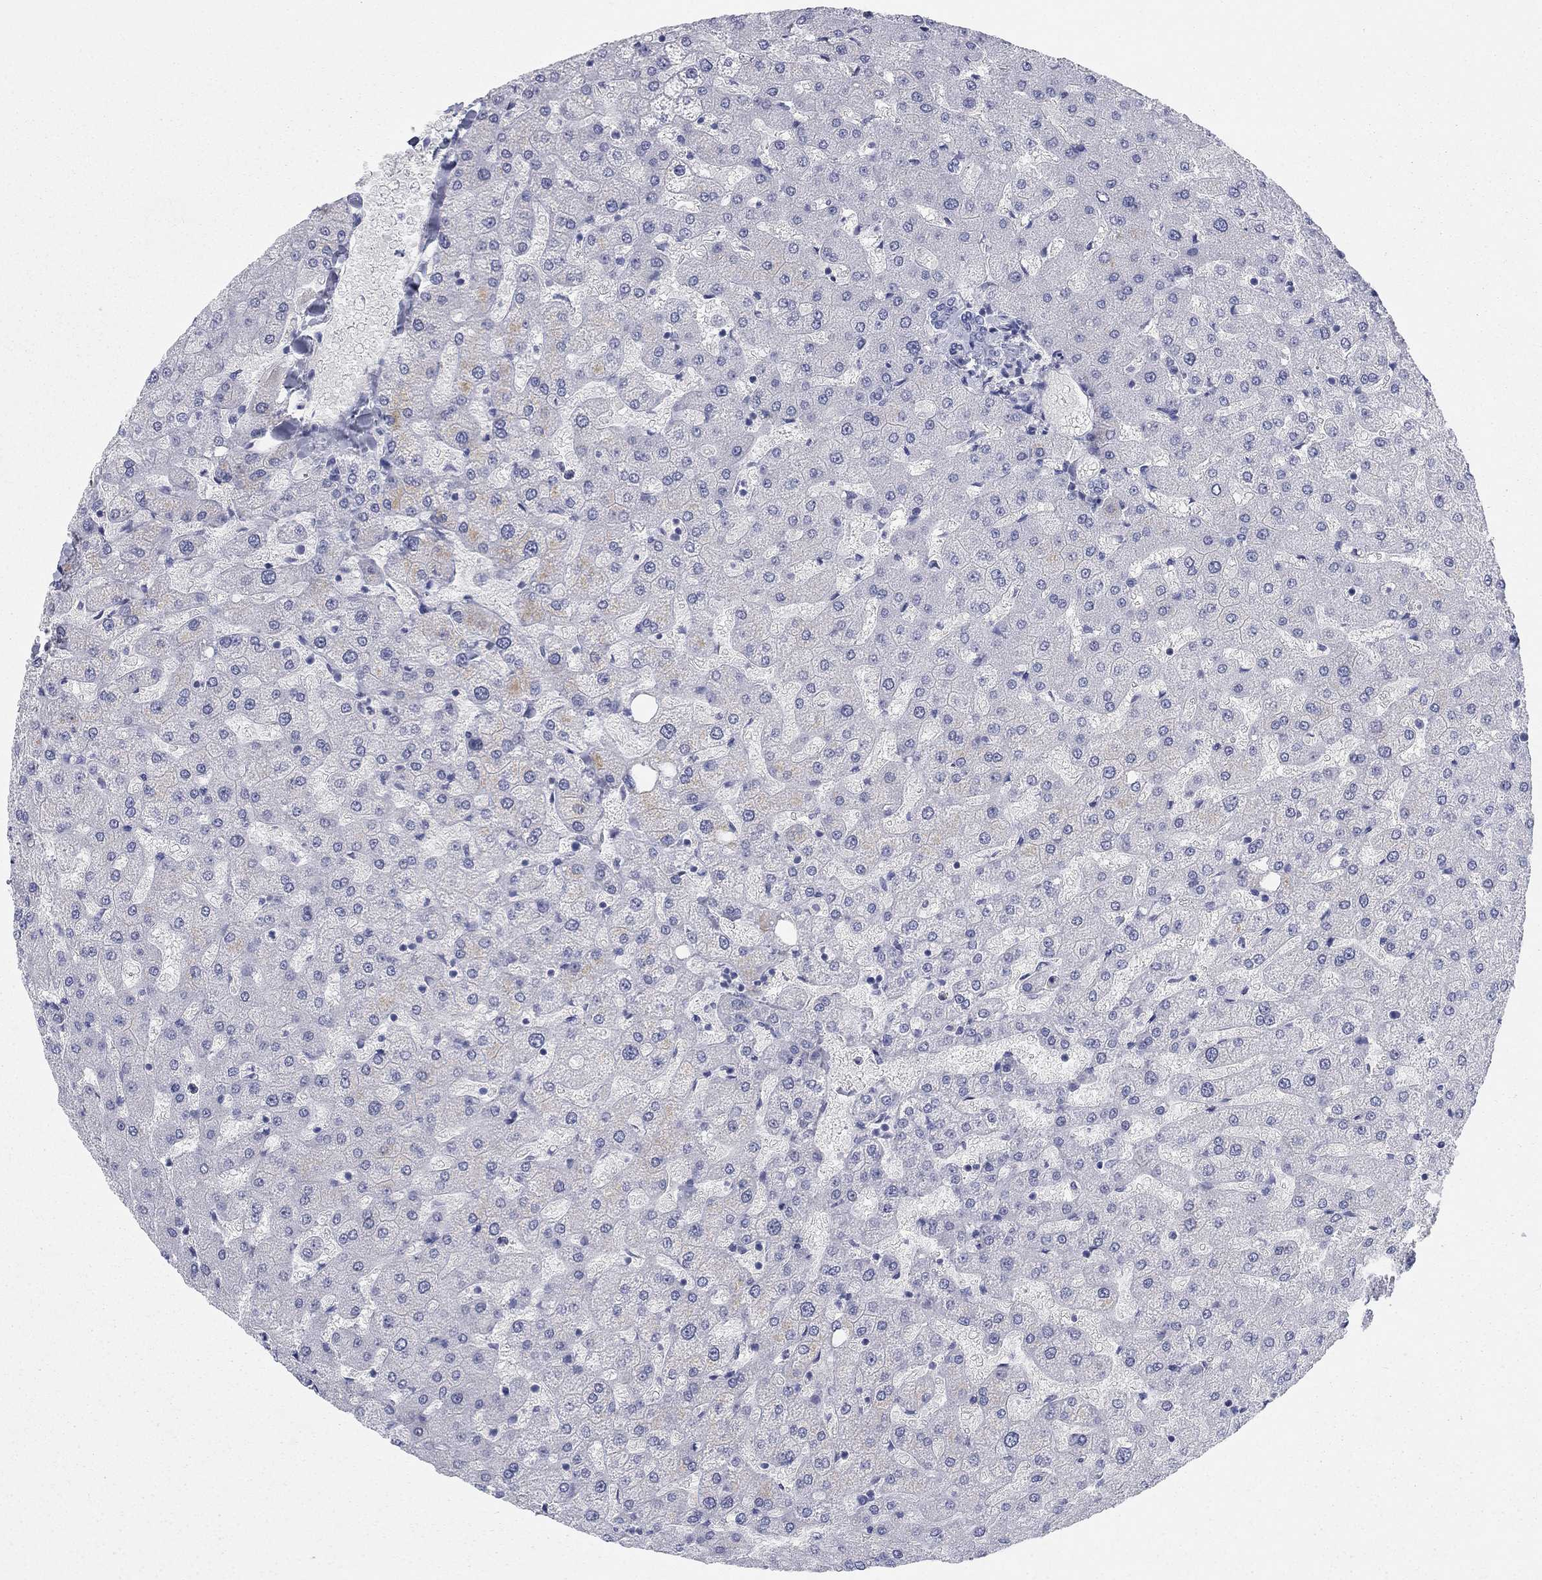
{"staining": {"intensity": "negative", "quantity": "none", "location": "none"}, "tissue": "liver", "cell_type": "Cholangiocytes", "image_type": "normal", "snomed": [{"axis": "morphology", "description": "Normal tissue, NOS"}, {"axis": "topography", "description": "Liver"}], "caption": "An immunohistochemistry (IHC) photomicrograph of normal liver is shown. There is no staining in cholangiocytes of liver. (IHC, brightfield microscopy, high magnification).", "gene": "CALB1", "patient": {"sex": "female", "age": 50}}